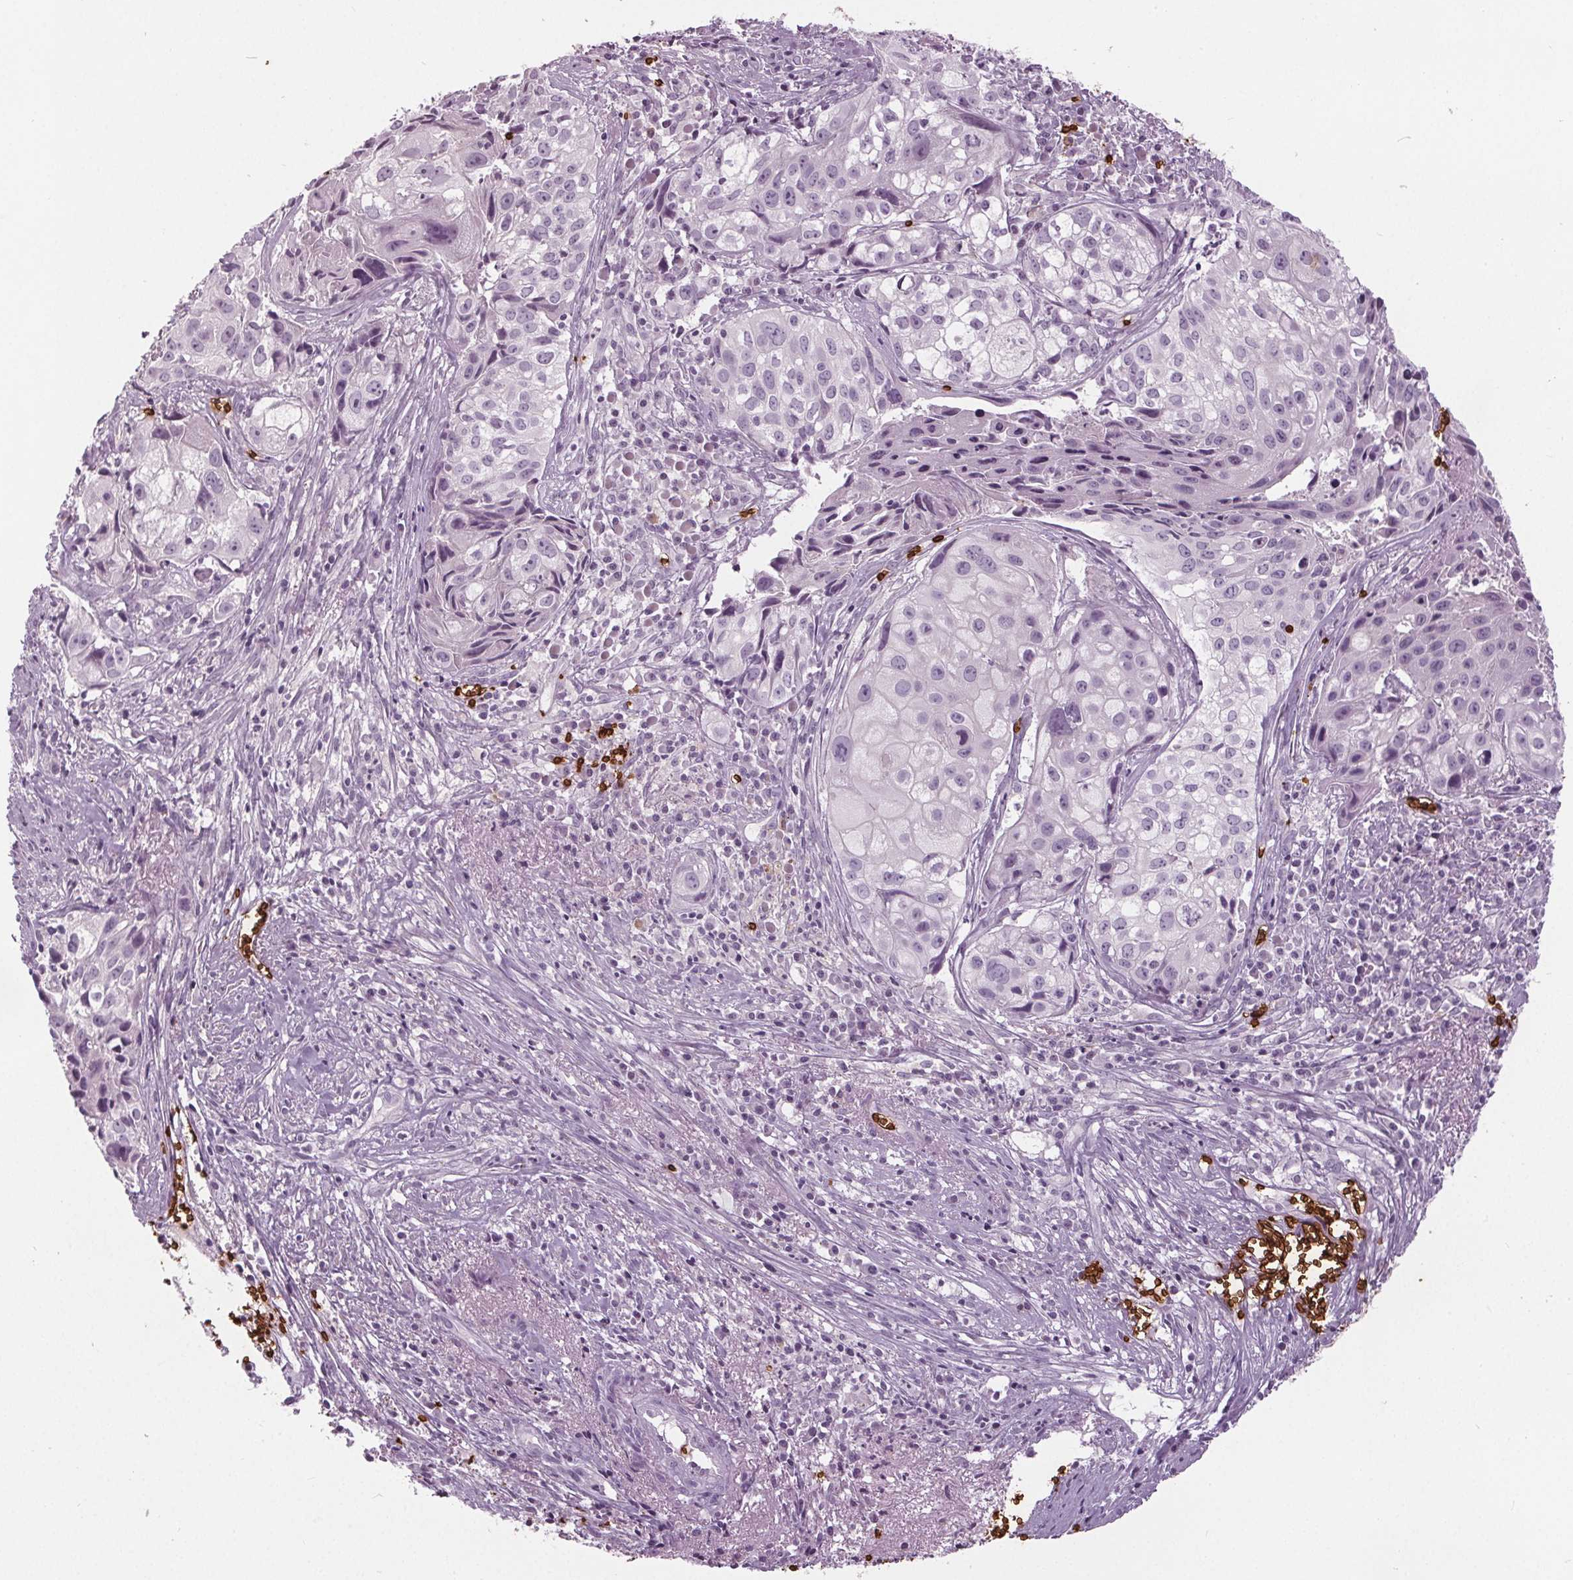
{"staining": {"intensity": "negative", "quantity": "none", "location": "none"}, "tissue": "cervical cancer", "cell_type": "Tumor cells", "image_type": "cancer", "snomed": [{"axis": "morphology", "description": "Squamous cell carcinoma, NOS"}, {"axis": "topography", "description": "Cervix"}], "caption": "There is no significant positivity in tumor cells of cervical cancer (squamous cell carcinoma).", "gene": "SLC4A1", "patient": {"sex": "female", "age": 53}}